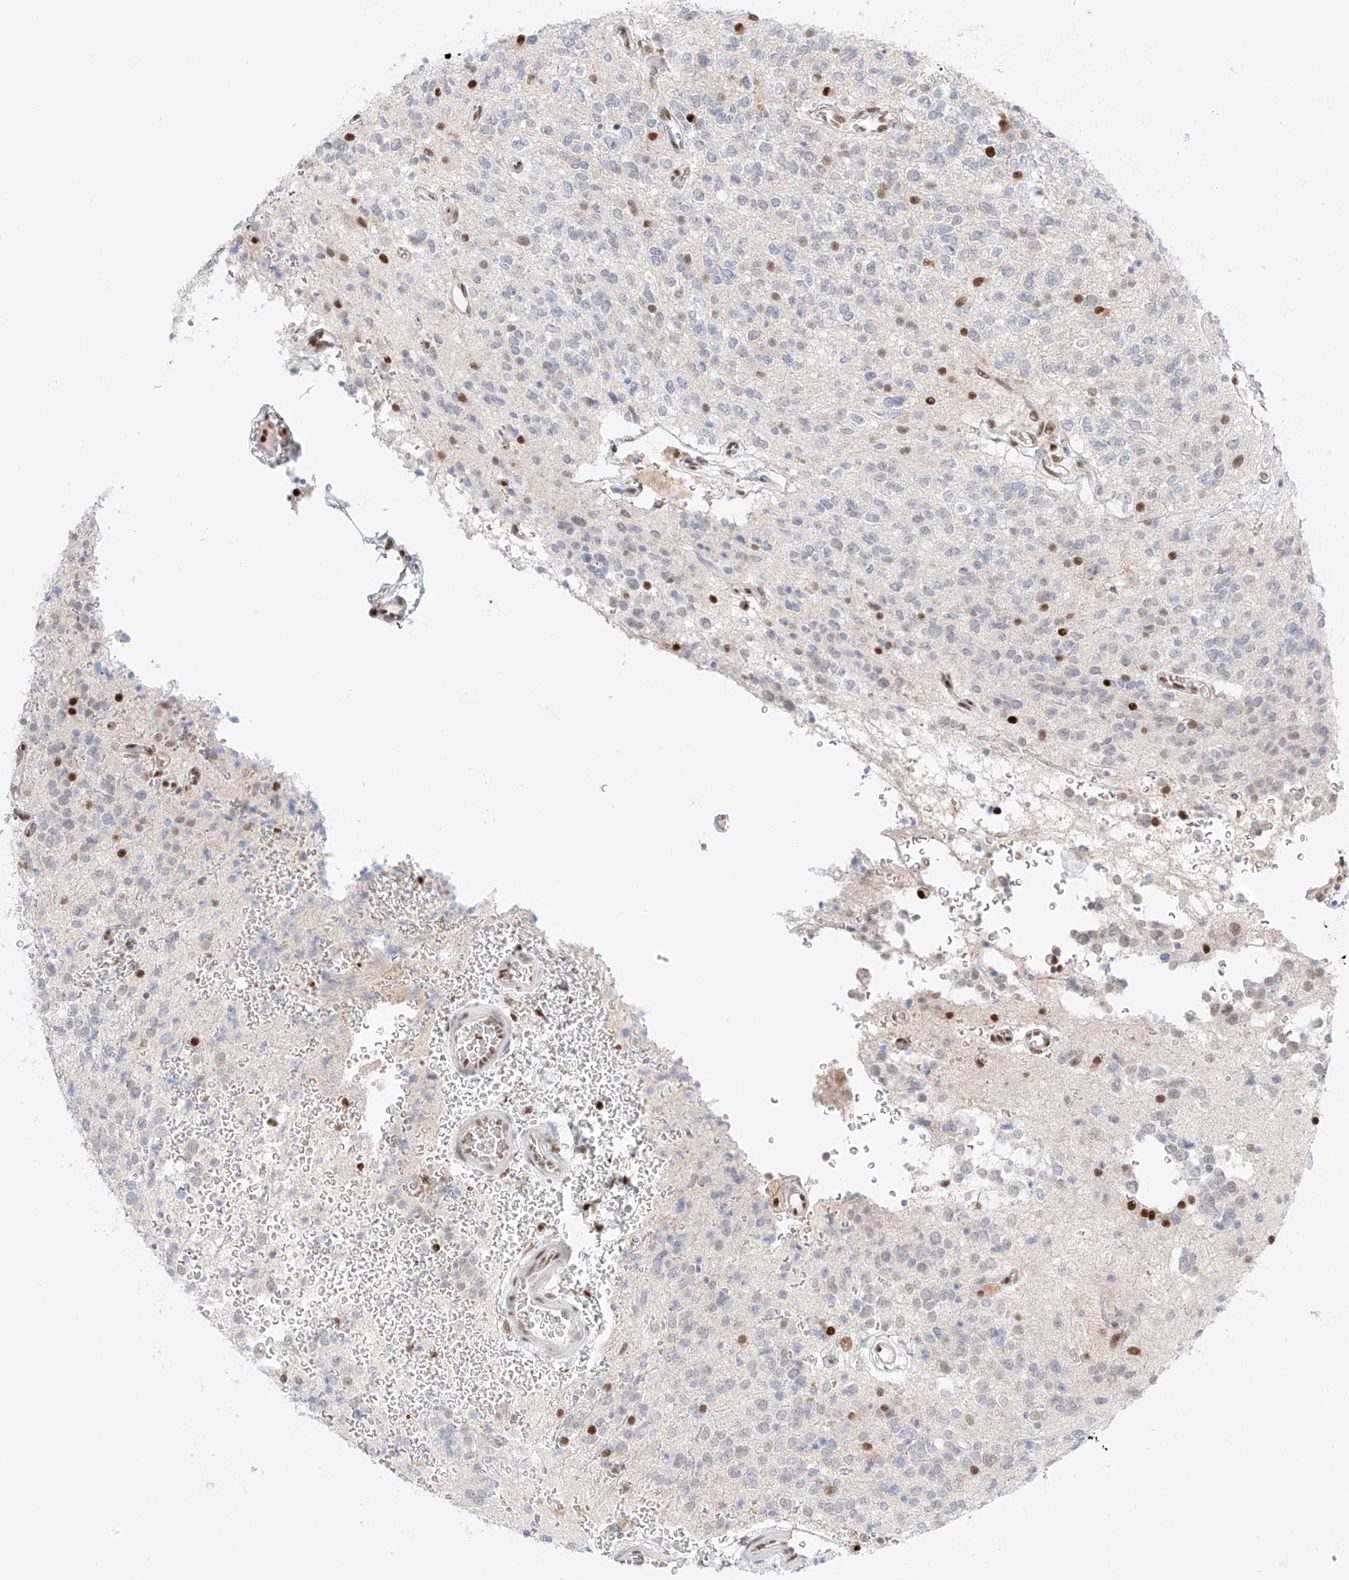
{"staining": {"intensity": "moderate", "quantity": "<25%", "location": "nuclear"}, "tissue": "glioma", "cell_type": "Tumor cells", "image_type": "cancer", "snomed": [{"axis": "morphology", "description": "Glioma, malignant, High grade"}, {"axis": "topography", "description": "Brain"}], "caption": "Immunohistochemical staining of glioma exhibits low levels of moderate nuclear expression in about <25% of tumor cells. (DAB = brown stain, brightfield microscopy at high magnification).", "gene": "APIP", "patient": {"sex": "male", "age": 34}}